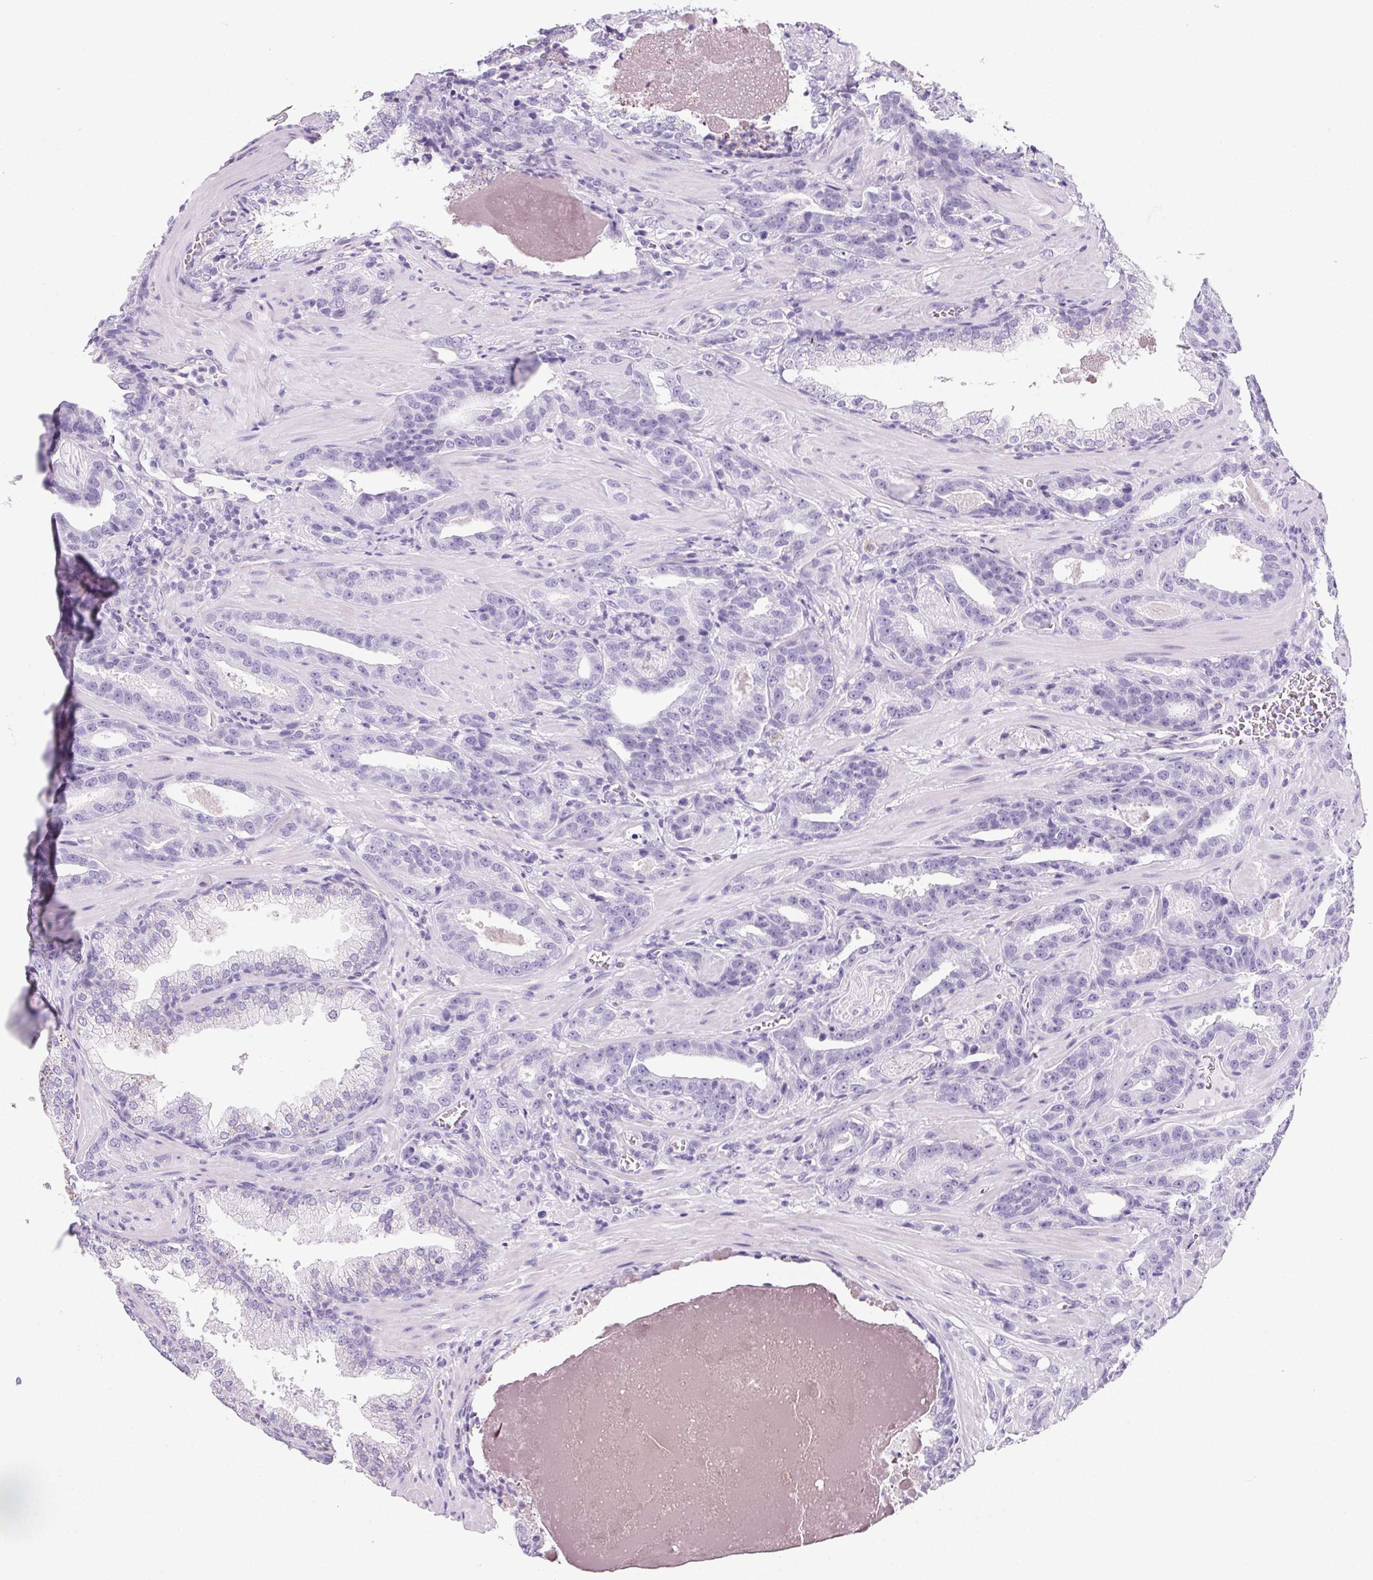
{"staining": {"intensity": "negative", "quantity": "none", "location": "none"}, "tissue": "prostate cancer", "cell_type": "Tumor cells", "image_type": "cancer", "snomed": [{"axis": "morphology", "description": "Adenocarcinoma, High grade"}, {"axis": "topography", "description": "Prostate"}], "caption": "There is no significant staining in tumor cells of high-grade adenocarcinoma (prostate).", "gene": "PRSS3", "patient": {"sex": "male", "age": 65}}